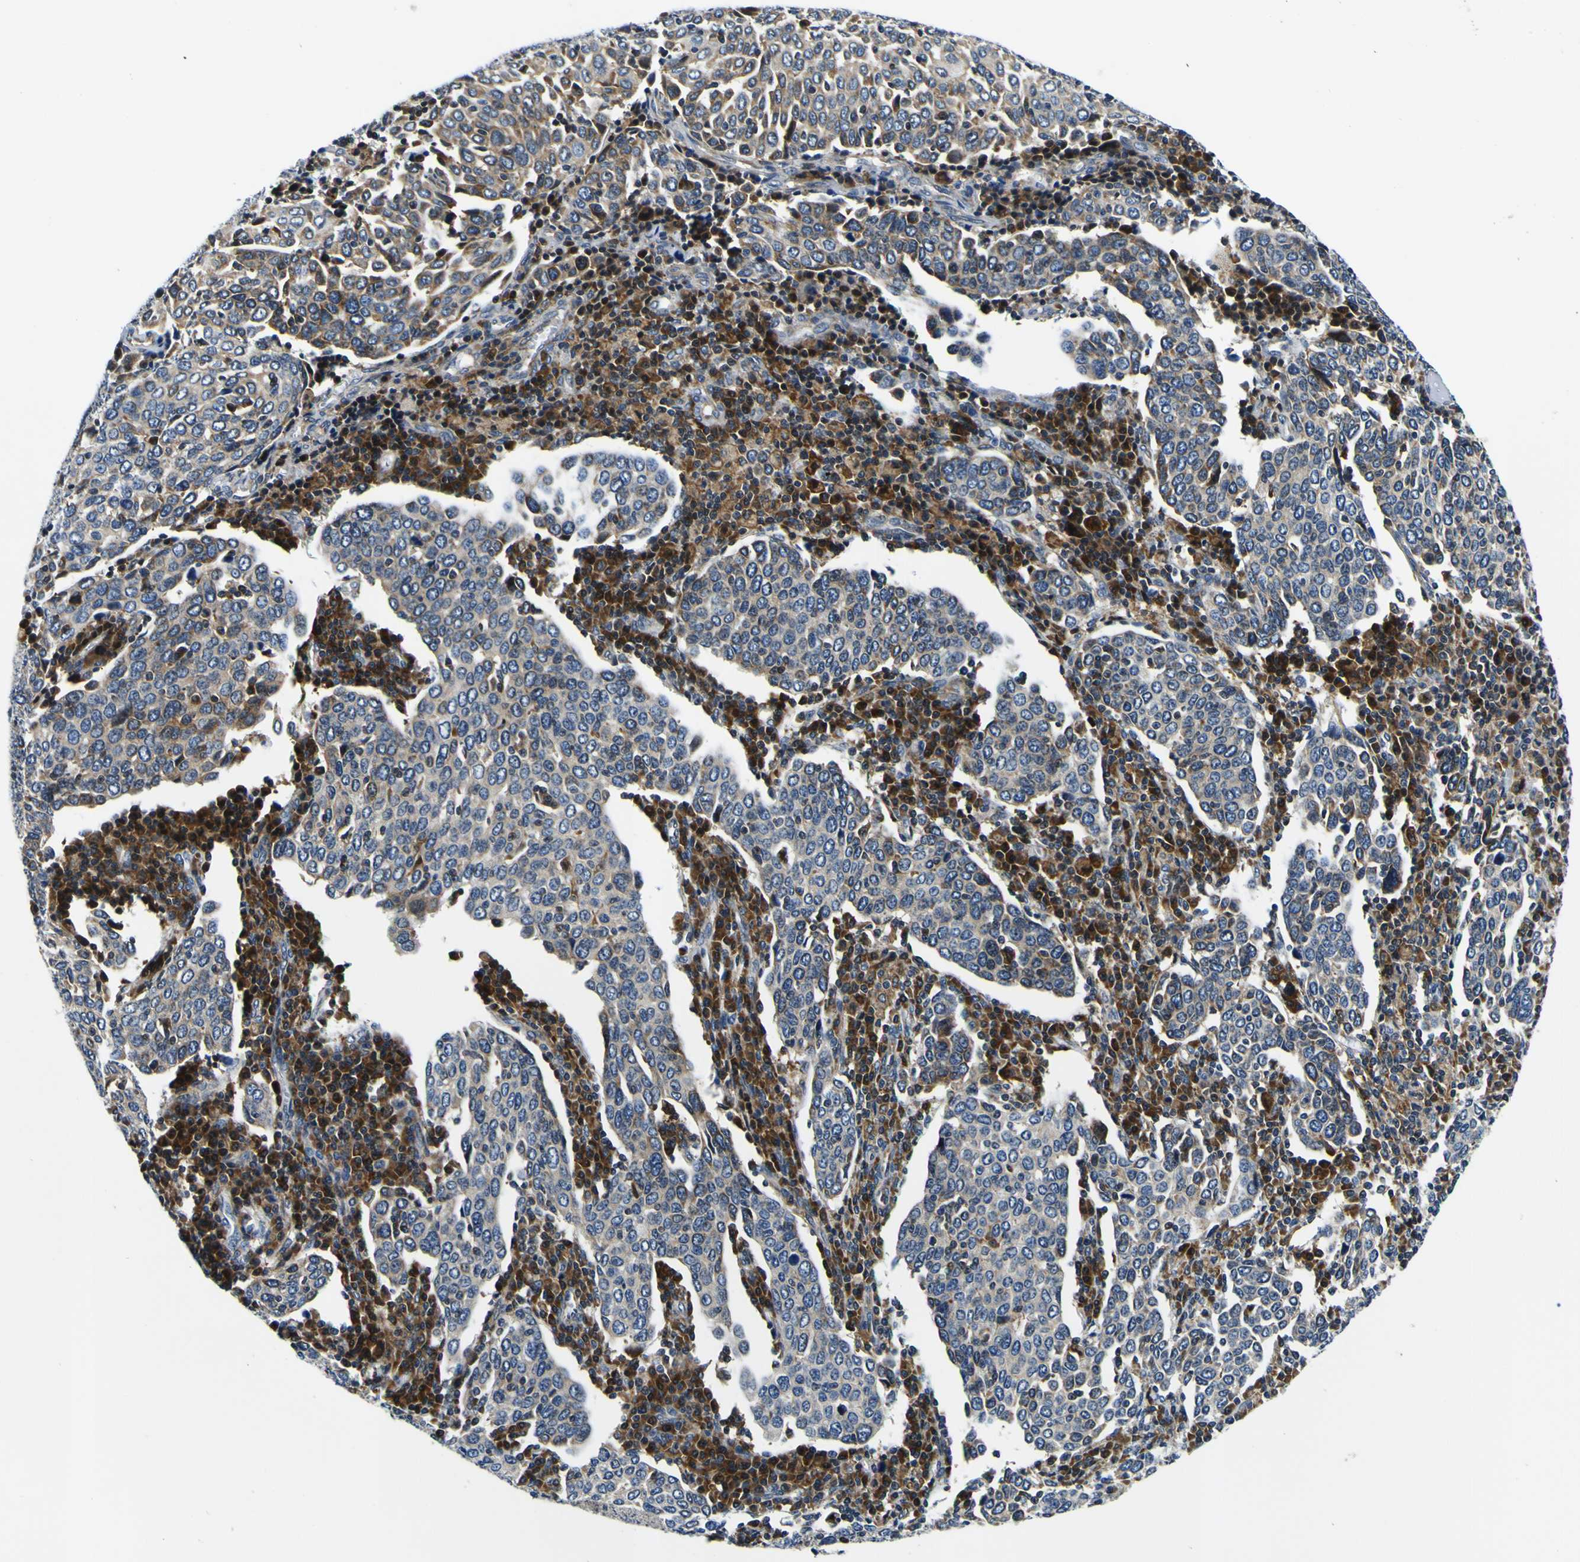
{"staining": {"intensity": "weak", "quantity": "25%-75%", "location": "cytoplasmic/membranous"}, "tissue": "cervical cancer", "cell_type": "Tumor cells", "image_type": "cancer", "snomed": [{"axis": "morphology", "description": "Squamous cell carcinoma, NOS"}, {"axis": "topography", "description": "Cervix"}], "caption": "Cervical cancer stained with immunohistochemistry (IHC) exhibits weak cytoplasmic/membranous positivity in about 25%-75% of tumor cells.", "gene": "NLRP3", "patient": {"sex": "female", "age": 40}}